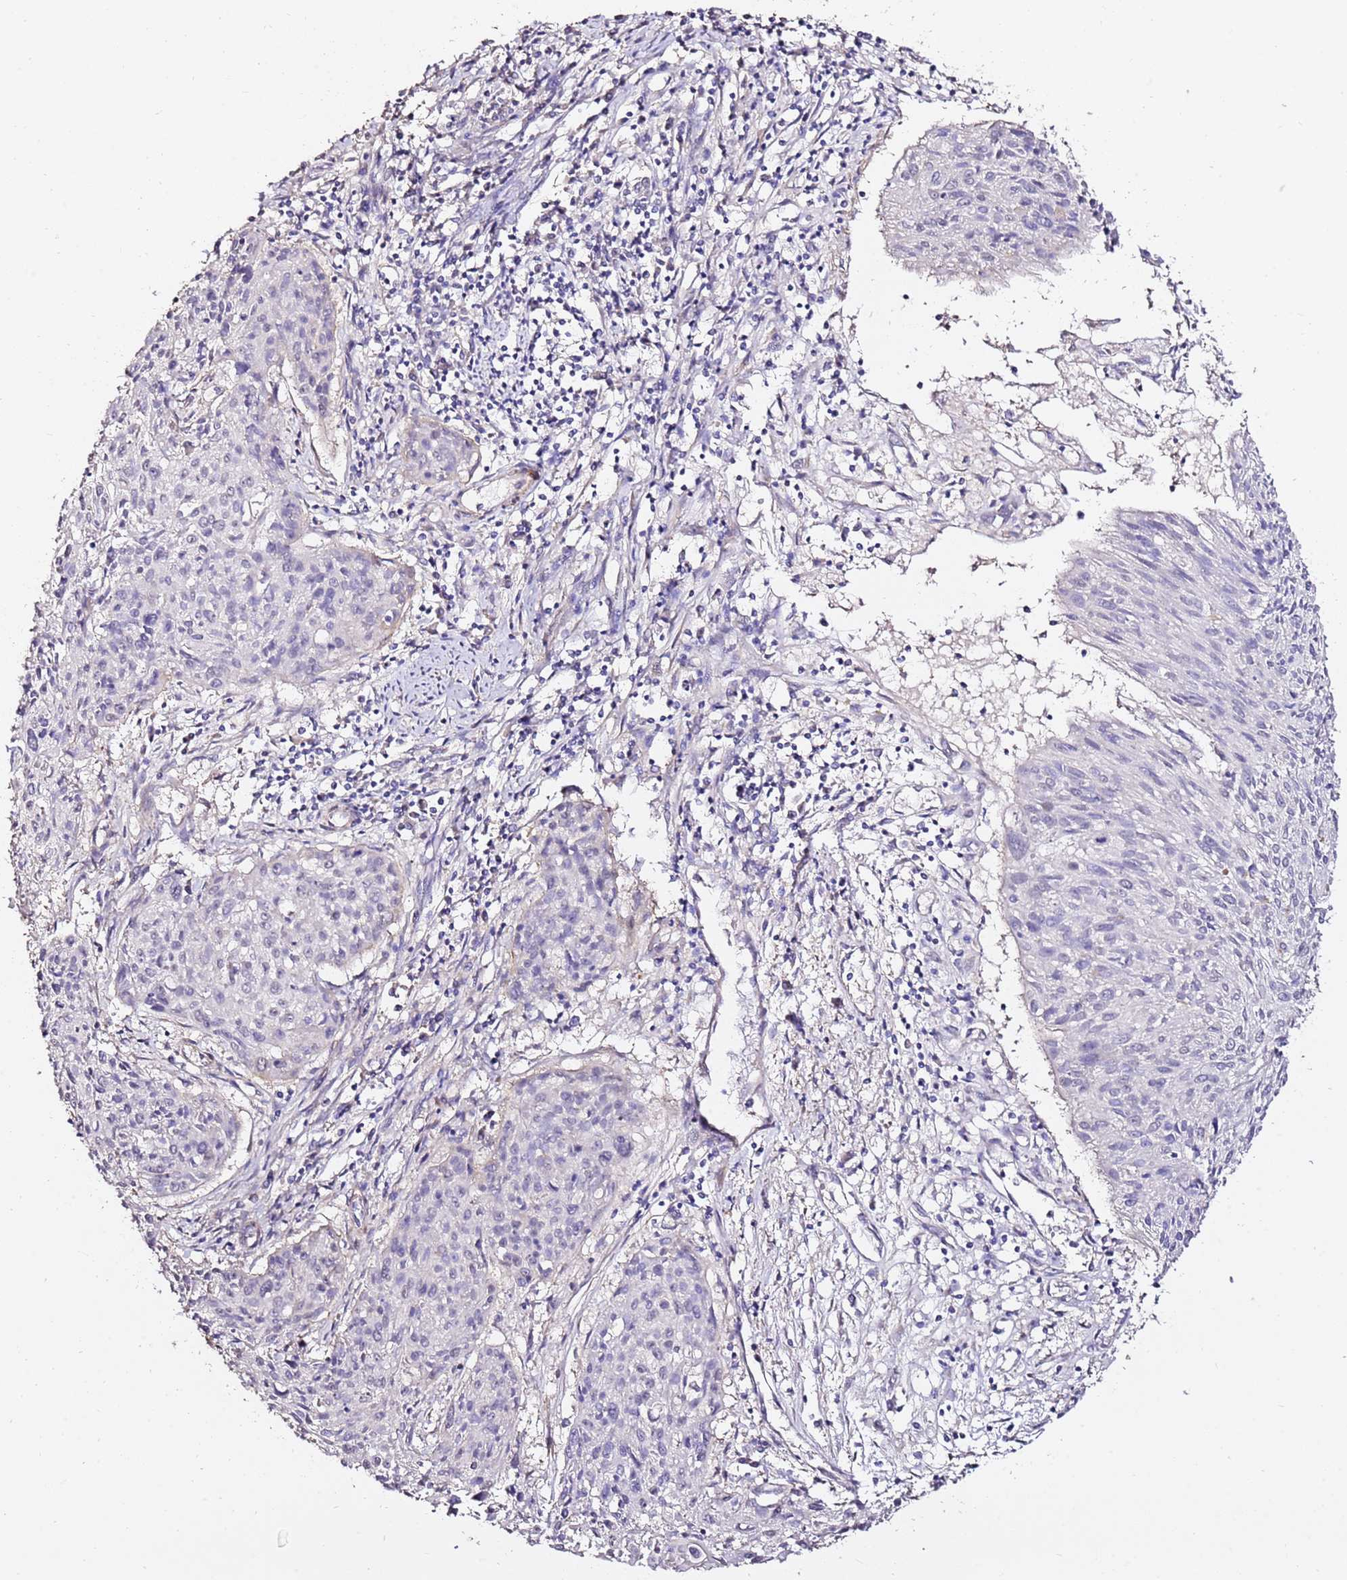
{"staining": {"intensity": "negative", "quantity": "none", "location": "none"}, "tissue": "cervical cancer", "cell_type": "Tumor cells", "image_type": "cancer", "snomed": [{"axis": "morphology", "description": "Squamous cell carcinoma, NOS"}, {"axis": "topography", "description": "Cervix"}], "caption": "Tumor cells show no significant positivity in cervical cancer.", "gene": "ART5", "patient": {"sex": "female", "age": 51}}